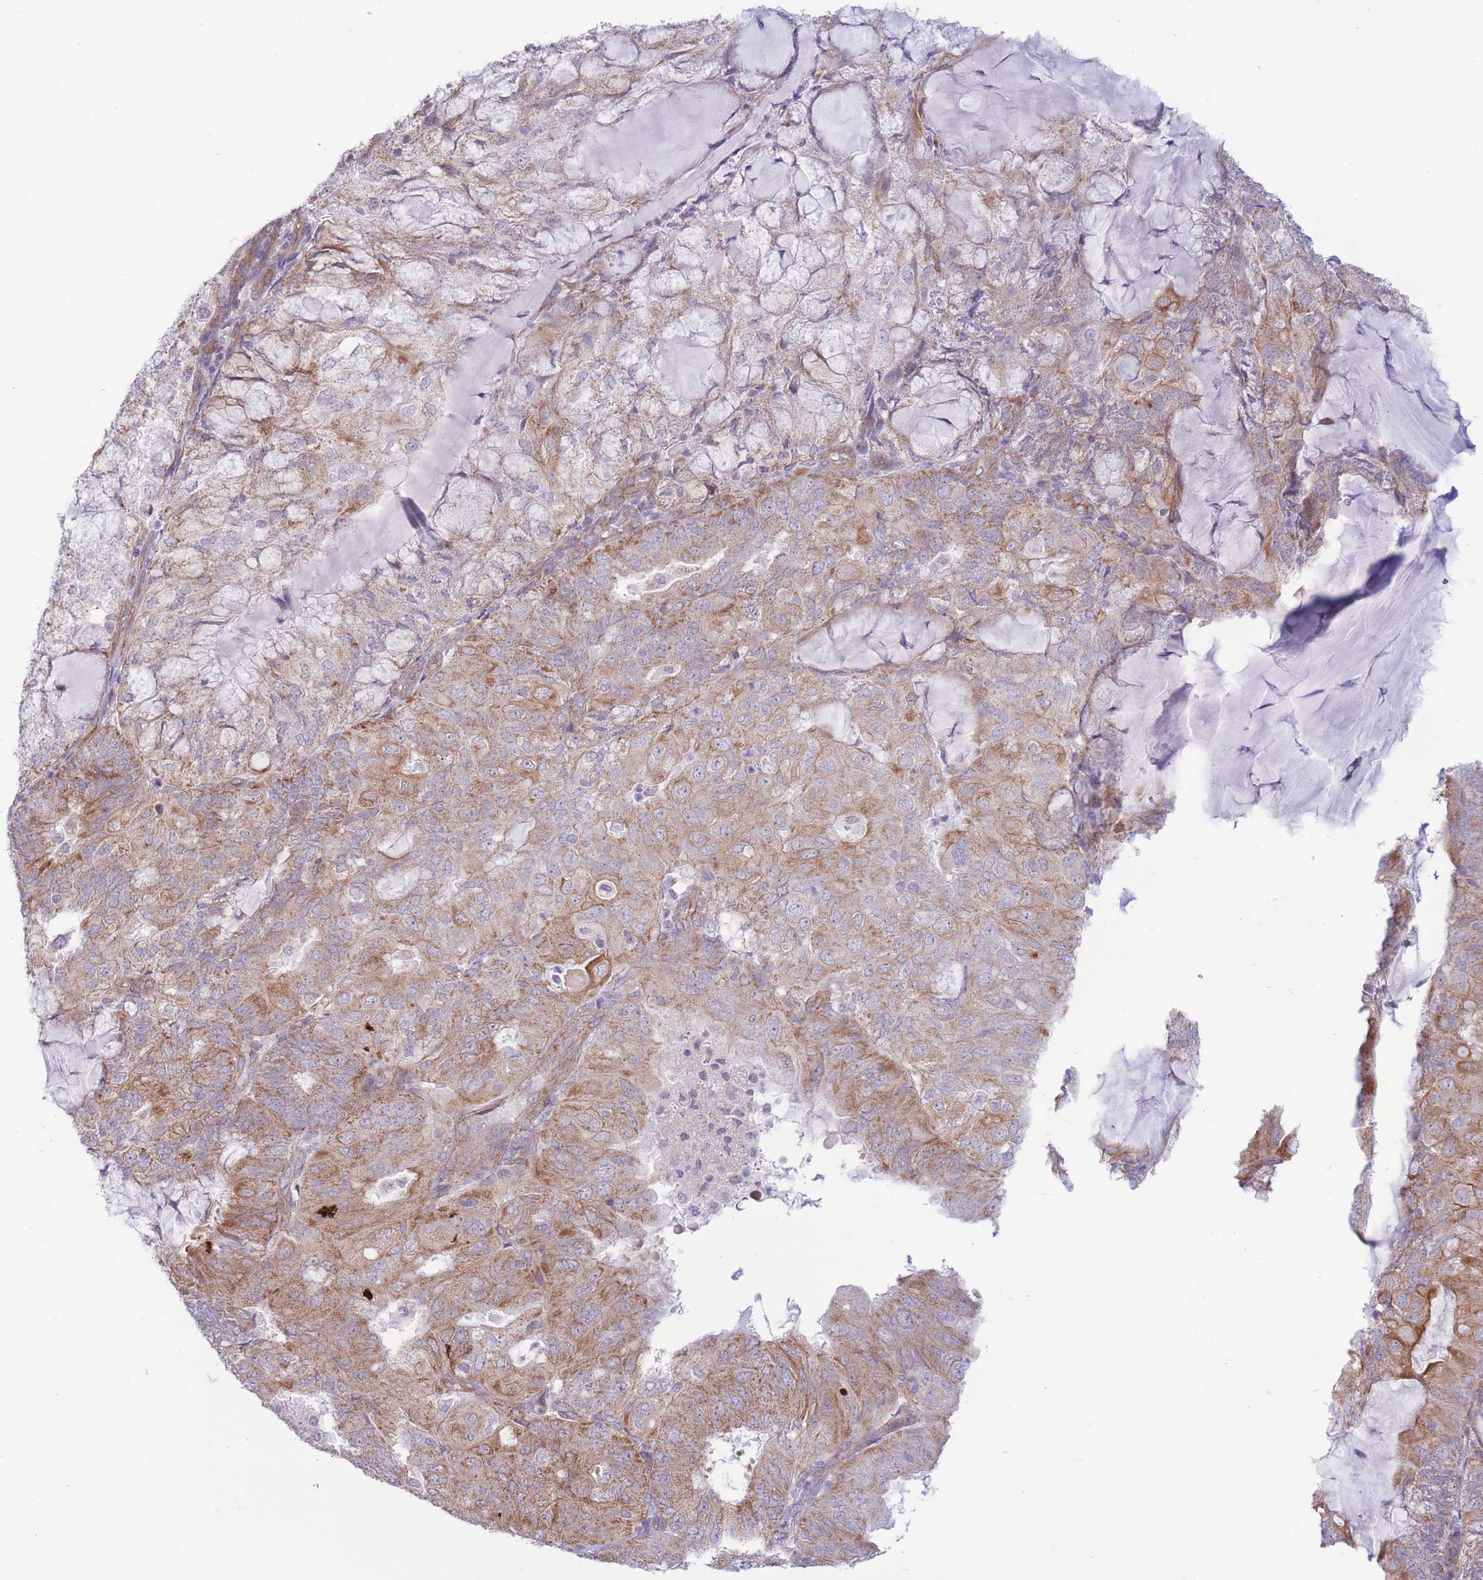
{"staining": {"intensity": "moderate", "quantity": ">75%", "location": "cytoplasmic/membranous"}, "tissue": "endometrial cancer", "cell_type": "Tumor cells", "image_type": "cancer", "snomed": [{"axis": "morphology", "description": "Adenocarcinoma, NOS"}, {"axis": "topography", "description": "Endometrium"}], "caption": "The histopathology image demonstrates immunohistochemical staining of endometrial cancer (adenocarcinoma). There is moderate cytoplasmic/membranous expression is present in approximately >75% of tumor cells. Nuclei are stained in blue.", "gene": "MRPS31", "patient": {"sex": "female", "age": 81}}